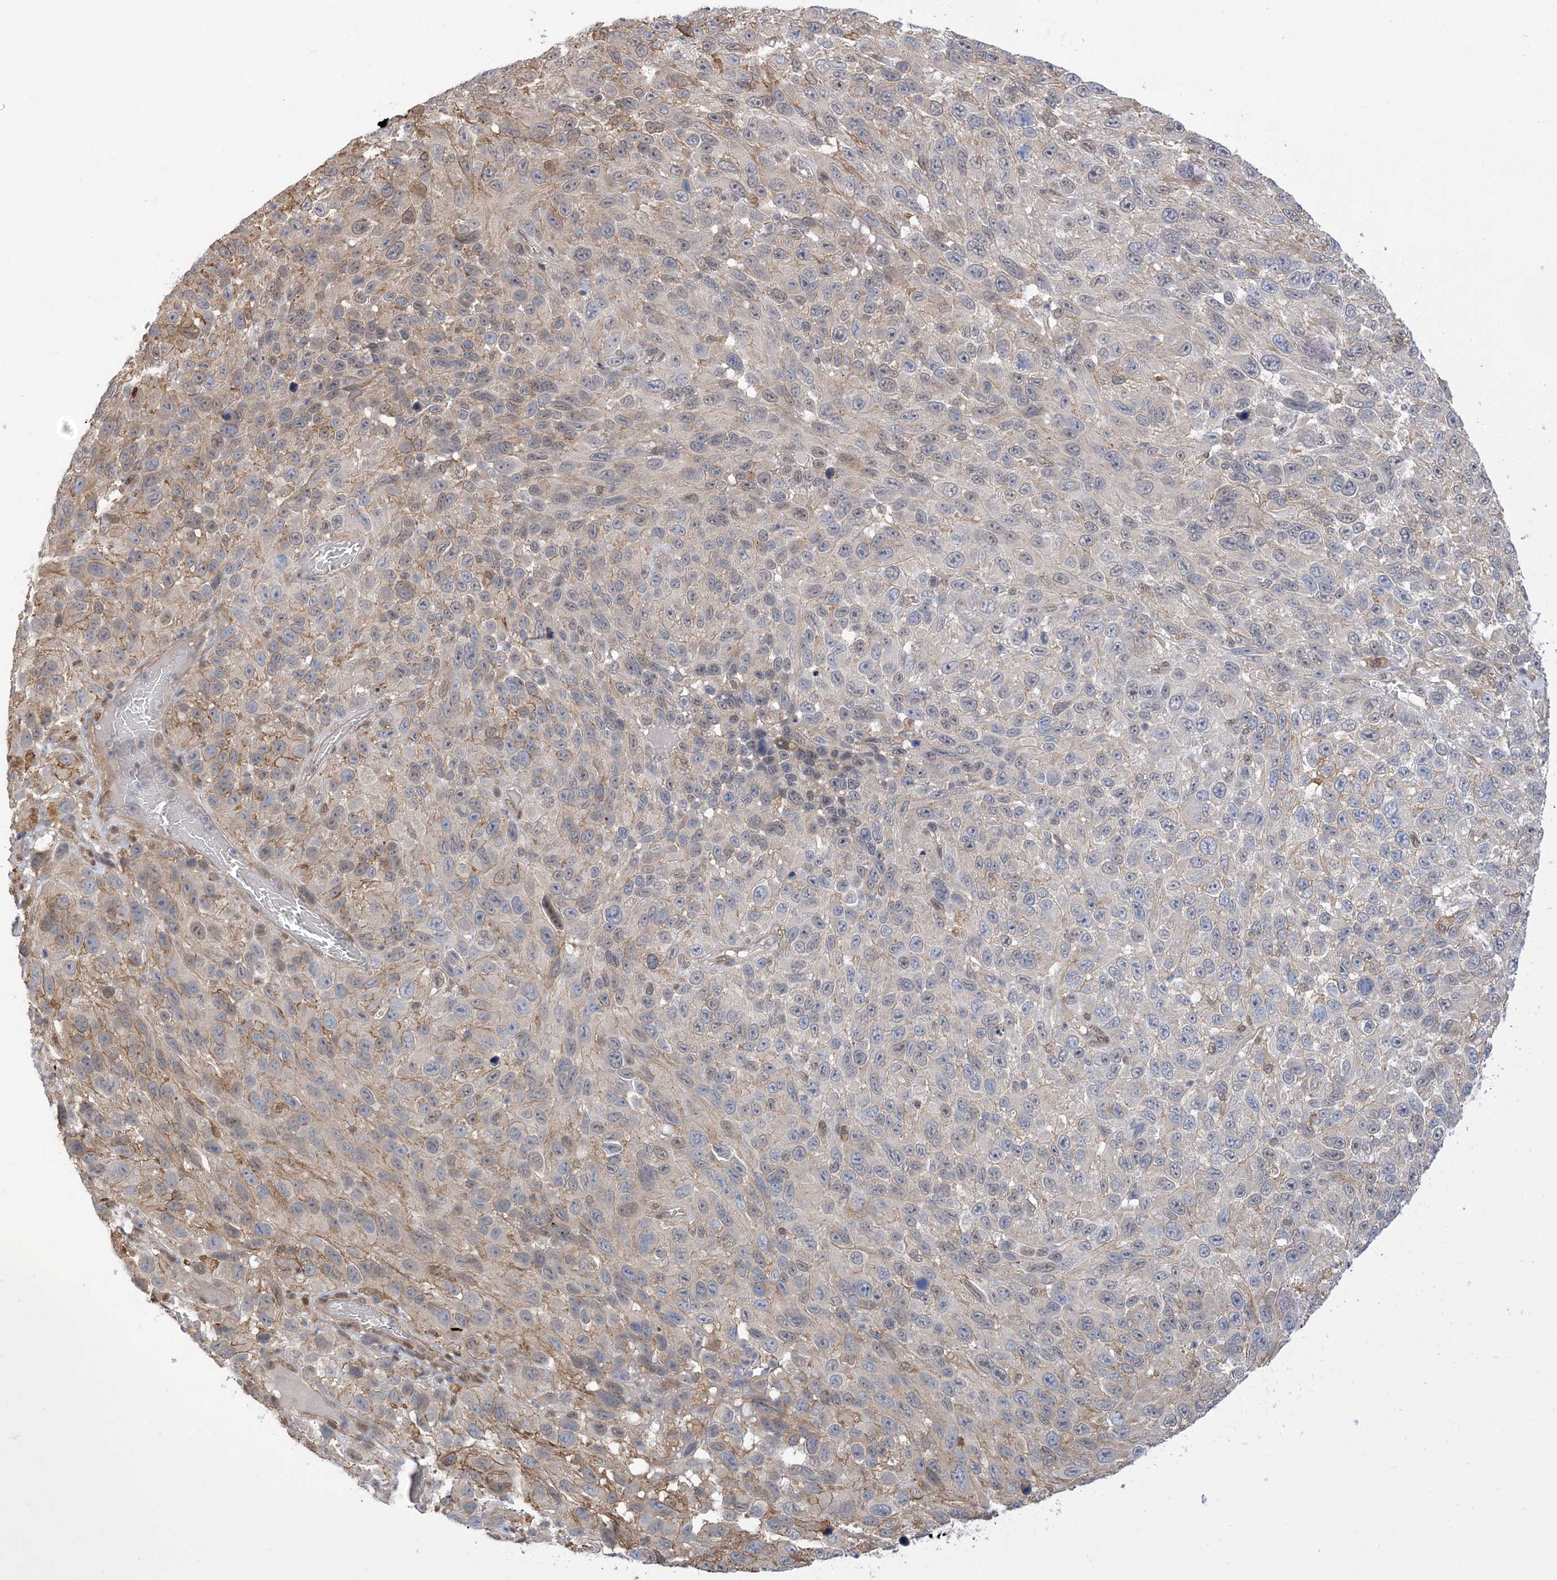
{"staining": {"intensity": "weak", "quantity": "<25%", "location": "cytoplasmic/membranous"}, "tissue": "melanoma", "cell_type": "Tumor cells", "image_type": "cancer", "snomed": [{"axis": "morphology", "description": "Malignant melanoma, NOS"}, {"axis": "topography", "description": "Skin"}], "caption": "The immunohistochemistry micrograph has no significant staining in tumor cells of malignant melanoma tissue.", "gene": "ZNF8", "patient": {"sex": "female", "age": 96}}